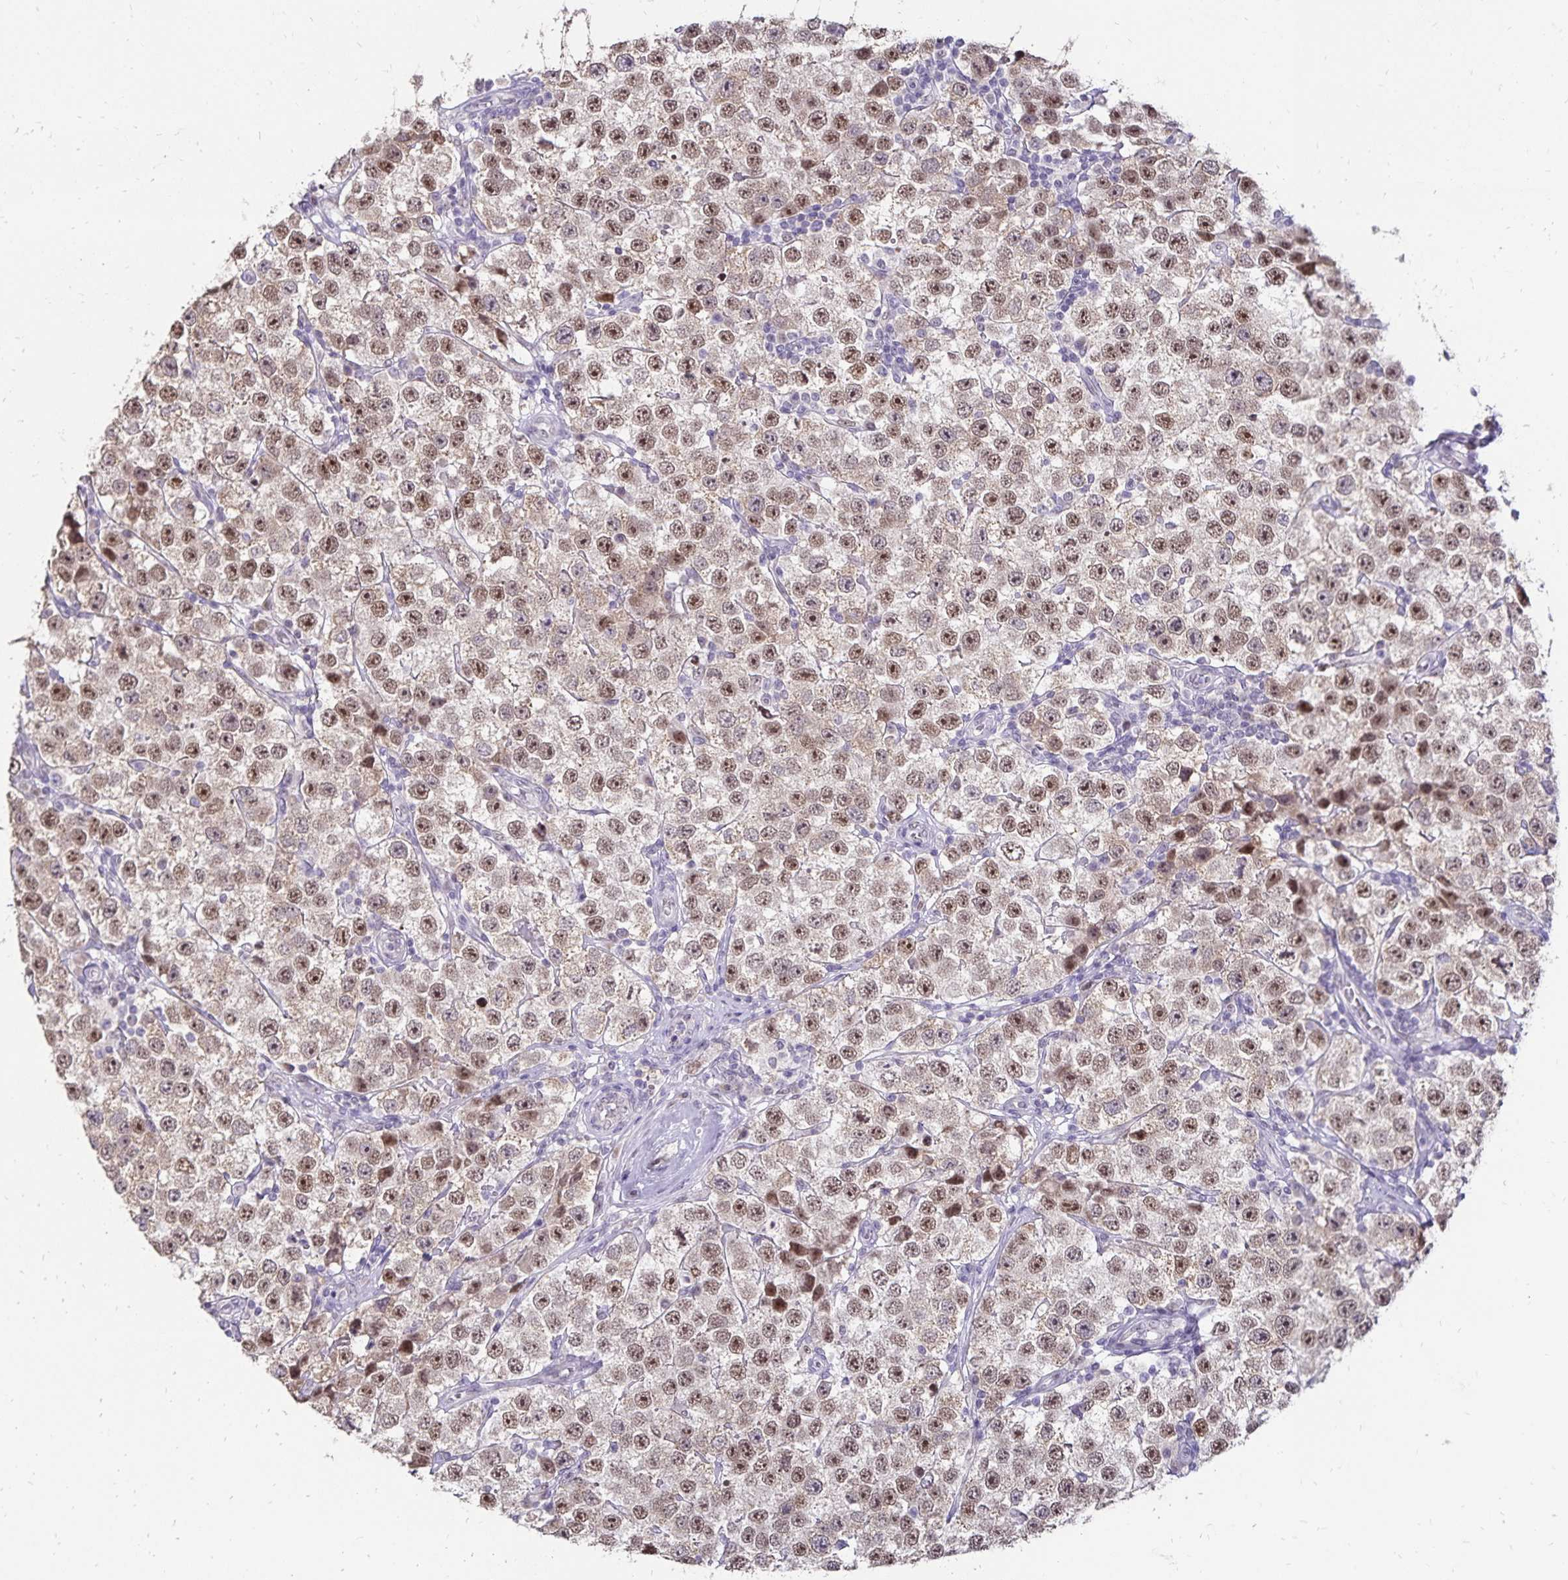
{"staining": {"intensity": "moderate", "quantity": ">75%", "location": "nuclear"}, "tissue": "testis cancer", "cell_type": "Tumor cells", "image_type": "cancer", "snomed": [{"axis": "morphology", "description": "Seminoma, NOS"}, {"axis": "topography", "description": "Testis"}], "caption": "Immunohistochemical staining of human testis cancer (seminoma) displays medium levels of moderate nuclear protein staining in approximately >75% of tumor cells.", "gene": "POLB", "patient": {"sex": "male", "age": 34}}